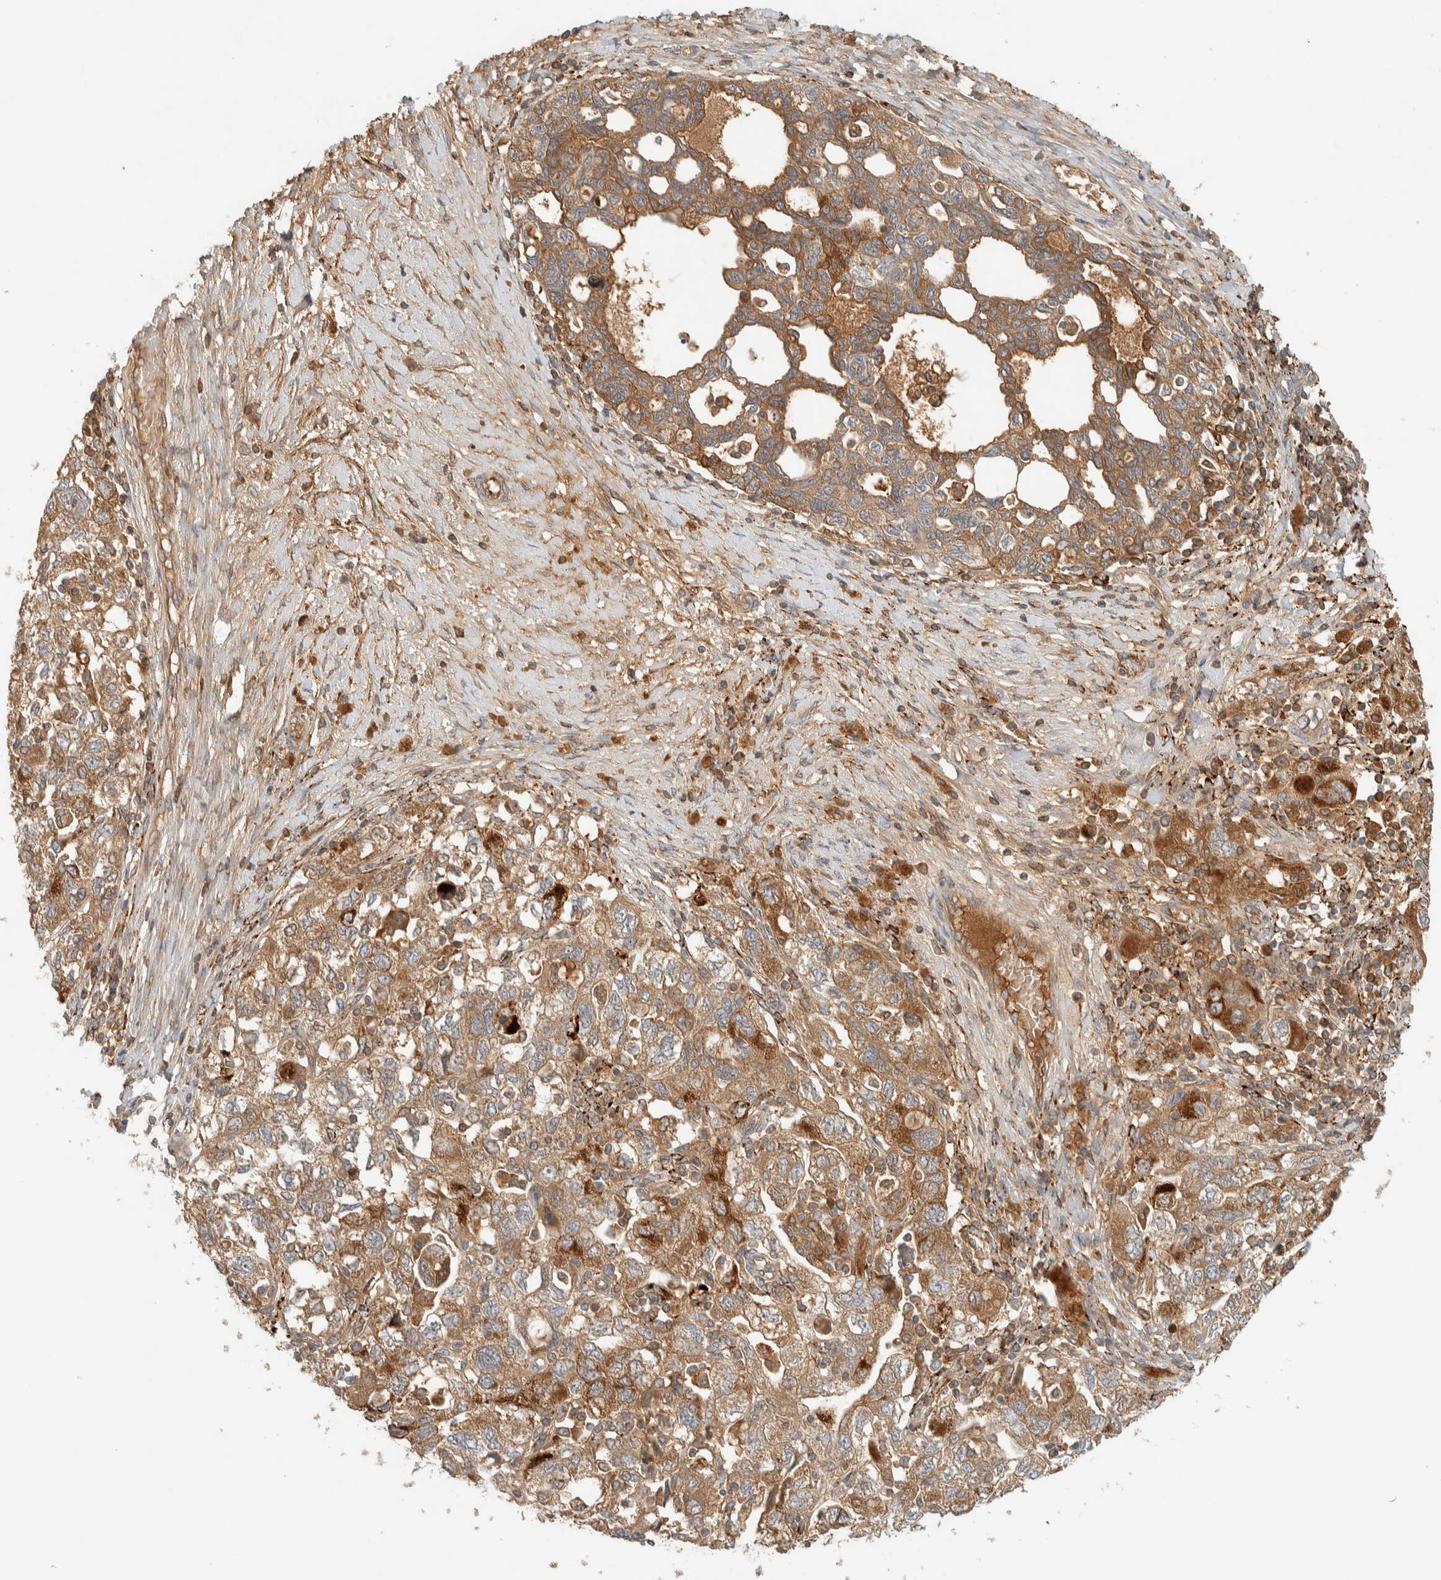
{"staining": {"intensity": "moderate", "quantity": ">75%", "location": "cytoplasmic/membranous"}, "tissue": "ovarian cancer", "cell_type": "Tumor cells", "image_type": "cancer", "snomed": [{"axis": "morphology", "description": "Carcinoma, NOS"}, {"axis": "morphology", "description": "Cystadenocarcinoma, serous, NOS"}, {"axis": "topography", "description": "Ovary"}], "caption": "The histopathology image displays immunohistochemical staining of ovarian cancer. There is moderate cytoplasmic/membranous expression is appreciated in approximately >75% of tumor cells. (Brightfield microscopy of DAB IHC at high magnification).", "gene": "FAM167A", "patient": {"sex": "female", "age": 69}}